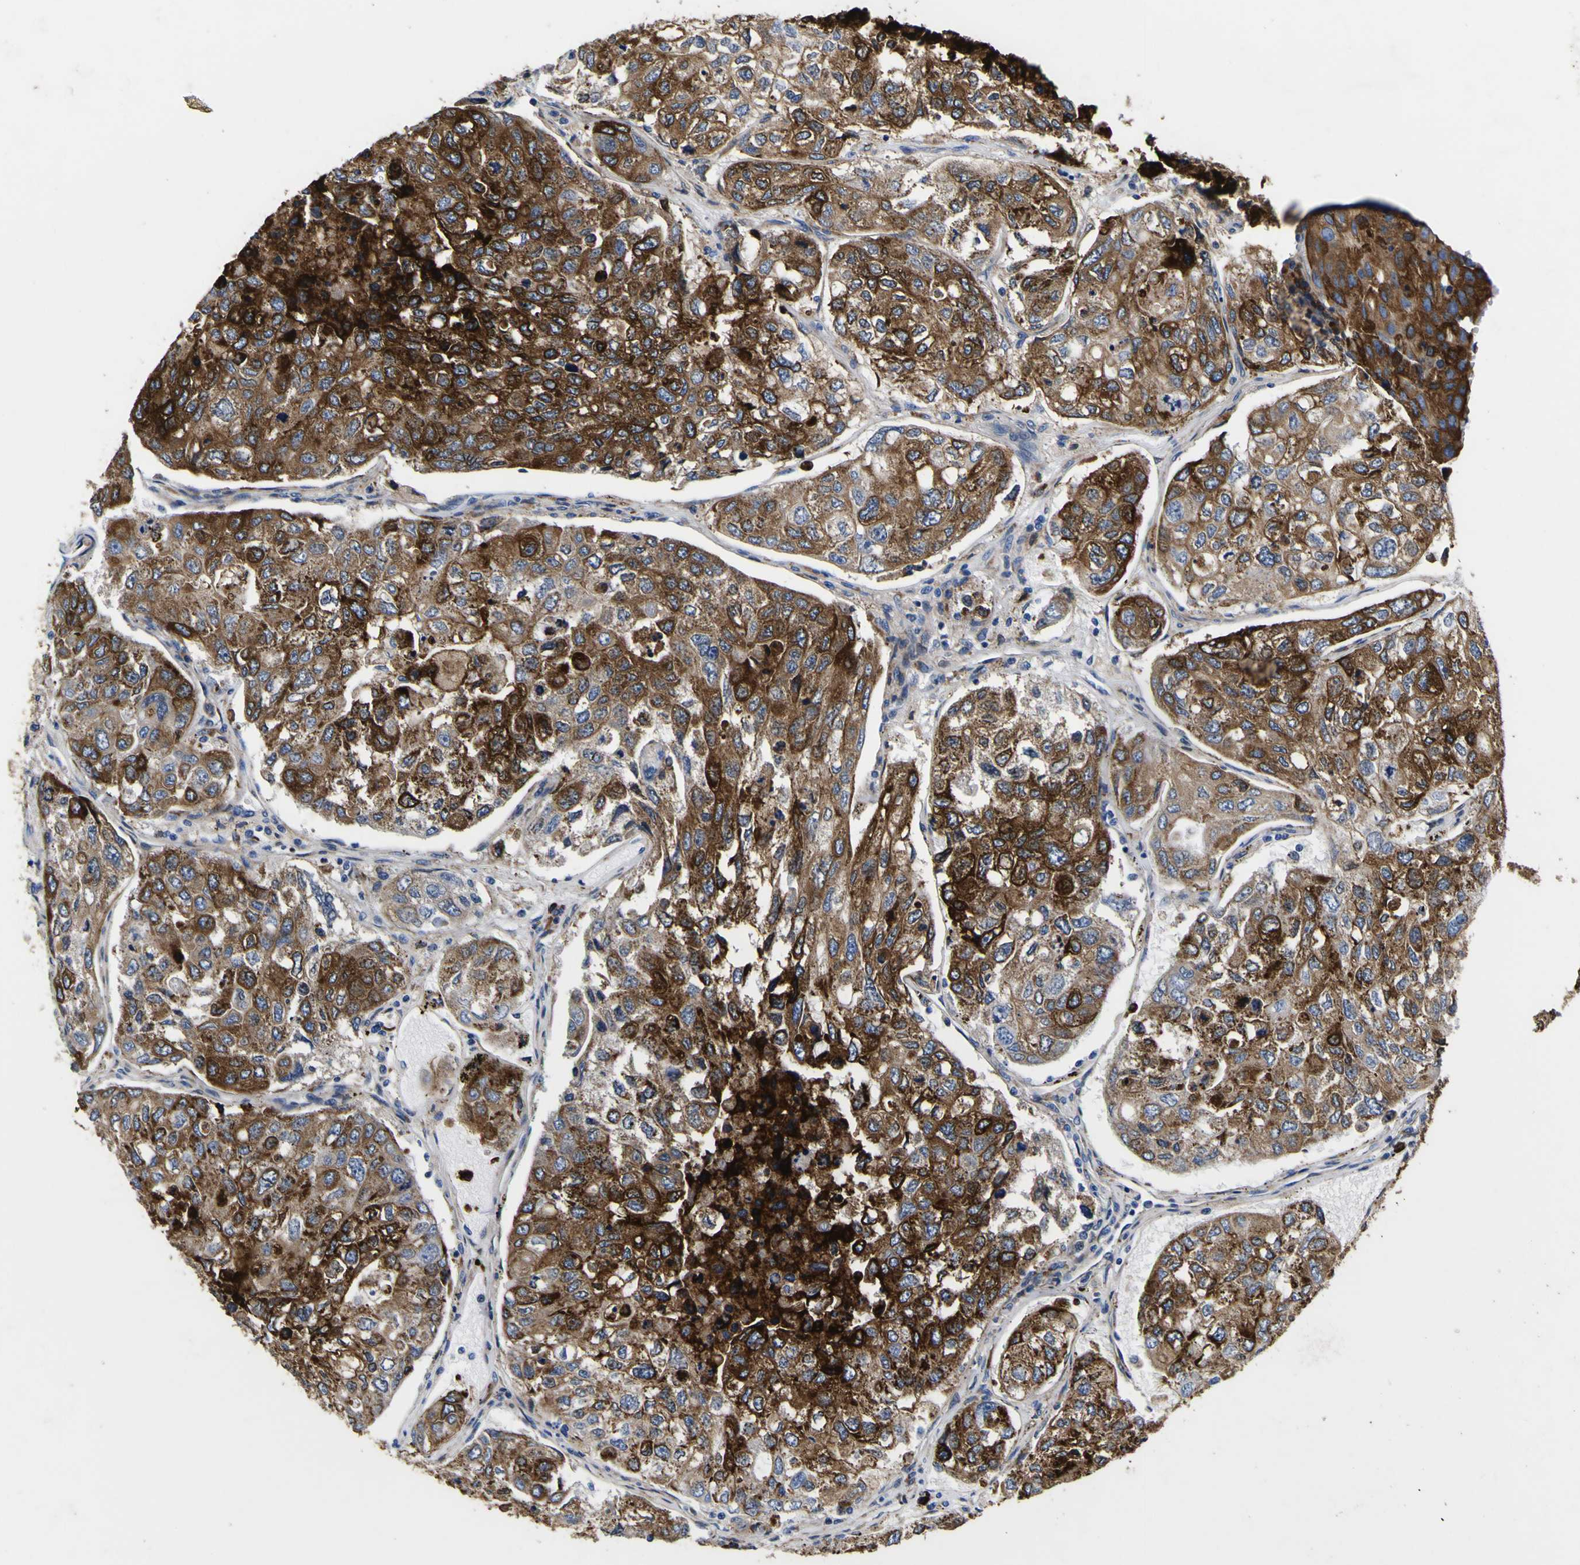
{"staining": {"intensity": "strong", "quantity": ">75%", "location": "cytoplasmic/membranous"}, "tissue": "urothelial cancer", "cell_type": "Tumor cells", "image_type": "cancer", "snomed": [{"axis": "morphology", "description": "Urothelial carcinoma, High grade"}, {"axis": "topography", "description": "Lymph node"}, {"axis": "topography", "description": "Urinary bladder"}], "caption": "Immunohistochemistry (DAB (3,3'-diaminobenzidine)) staining of human urothelial carcinoma (high-grade) shows strong cytoplasmic/membranous protein positivity in about >75% of tumor cells. The protein is shown in brown color, while the nuclei are stained blue.", "gene": "SCD", "patient": {"sex": "male", "age": 51}}